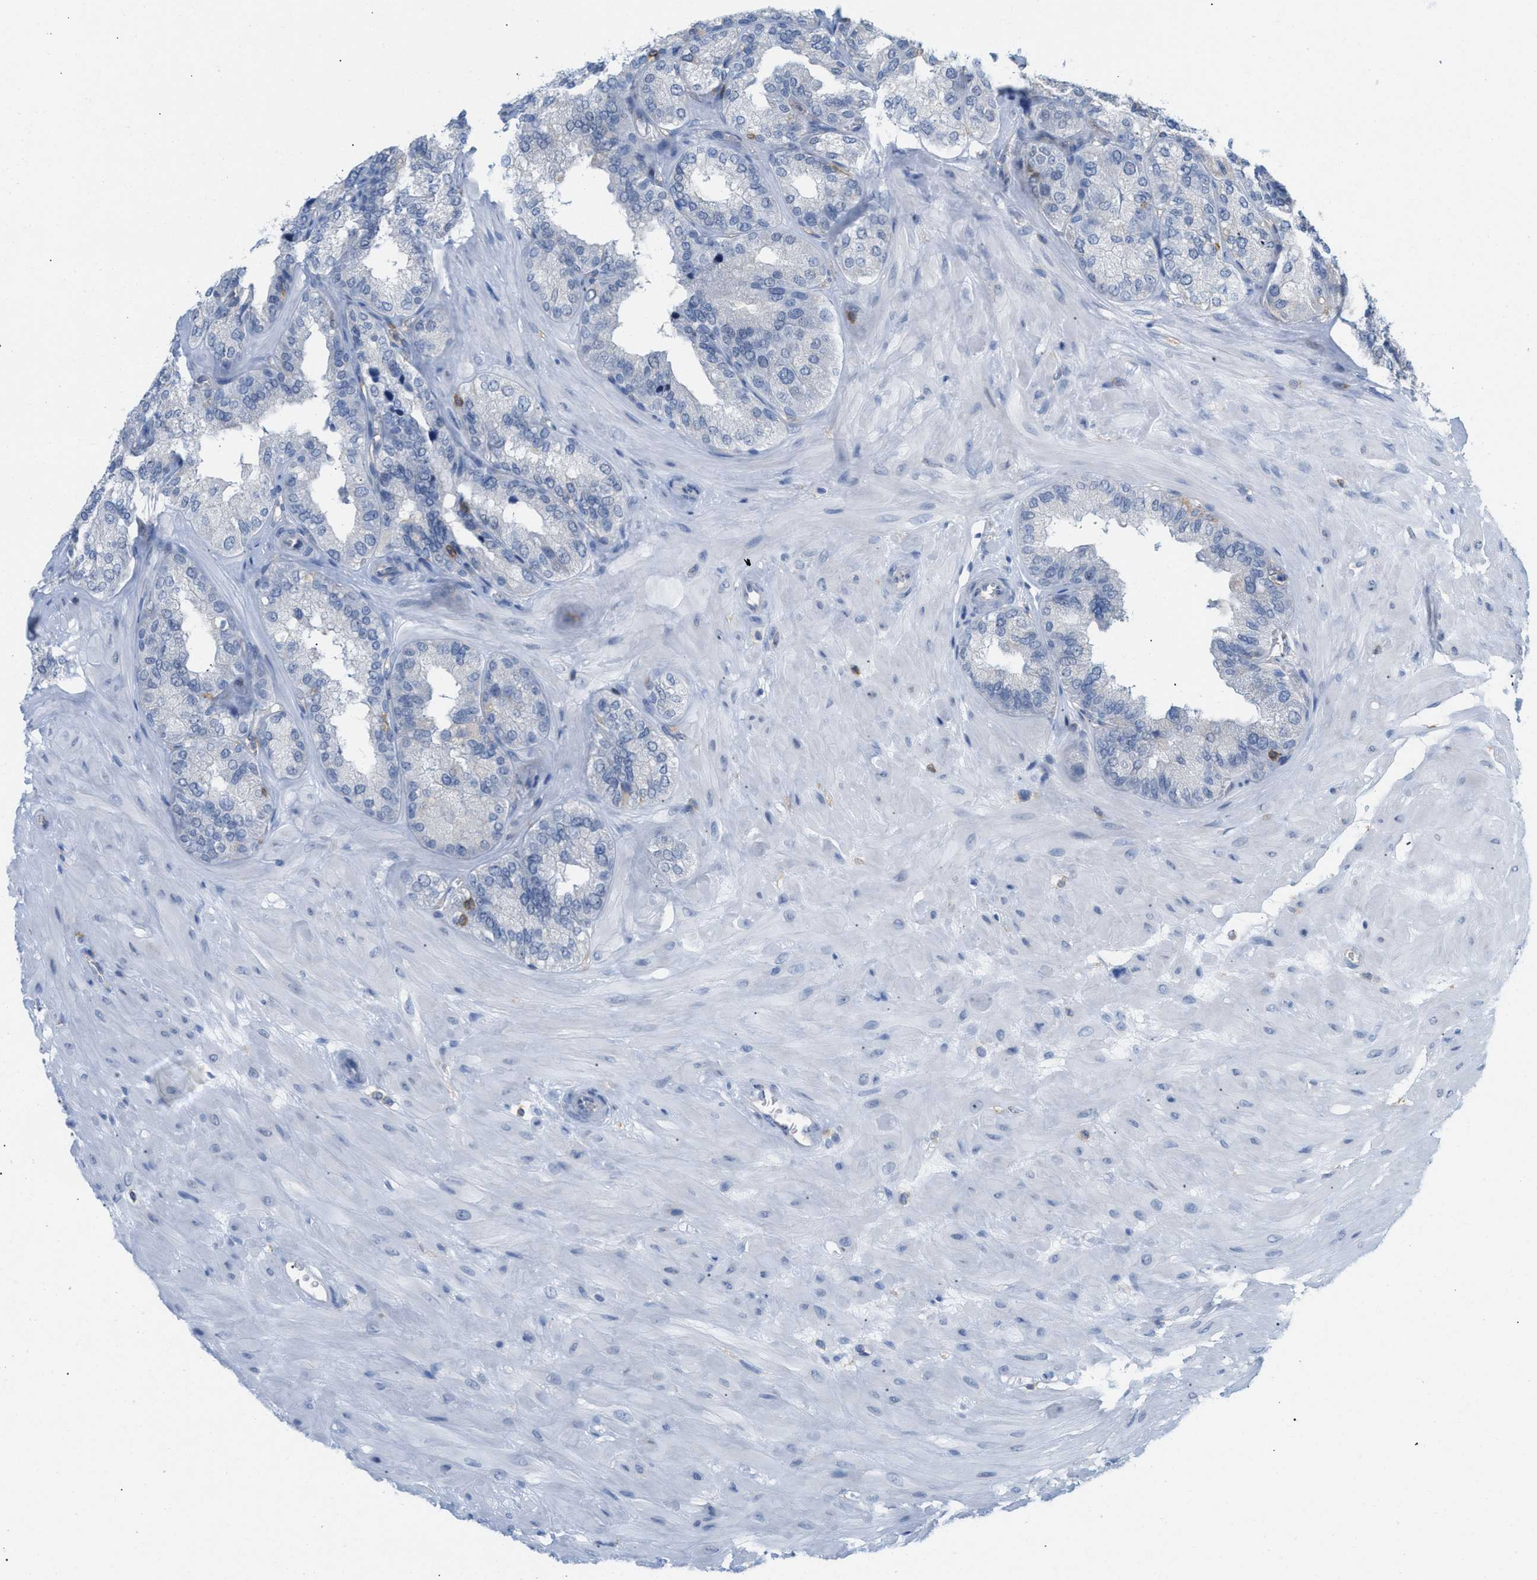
{"staining": {"intensity": "negative", "quantity": "none", "location": "none"}, "tissue": "seminal vesicle", "cell_type": "Glandular cells", "image_type": "normal", "snomed": [{"axis": "morphology", "description": "Normal tissue, NOS"}, {"axis": "topography", "description": "Prostate"}, {"axis": "topography", "description": "Seminal veicle"}], "caption": "The micrograph shows no significant staining in glandular cells of seminal vesicle. (DAB (3,3'-diaminobenzidine) immunohistochemistry (IHC) visualized using brightfield microscopy, high magnification).", "gene": "IL16", "patient": {"sex": "male", "age": 51}}